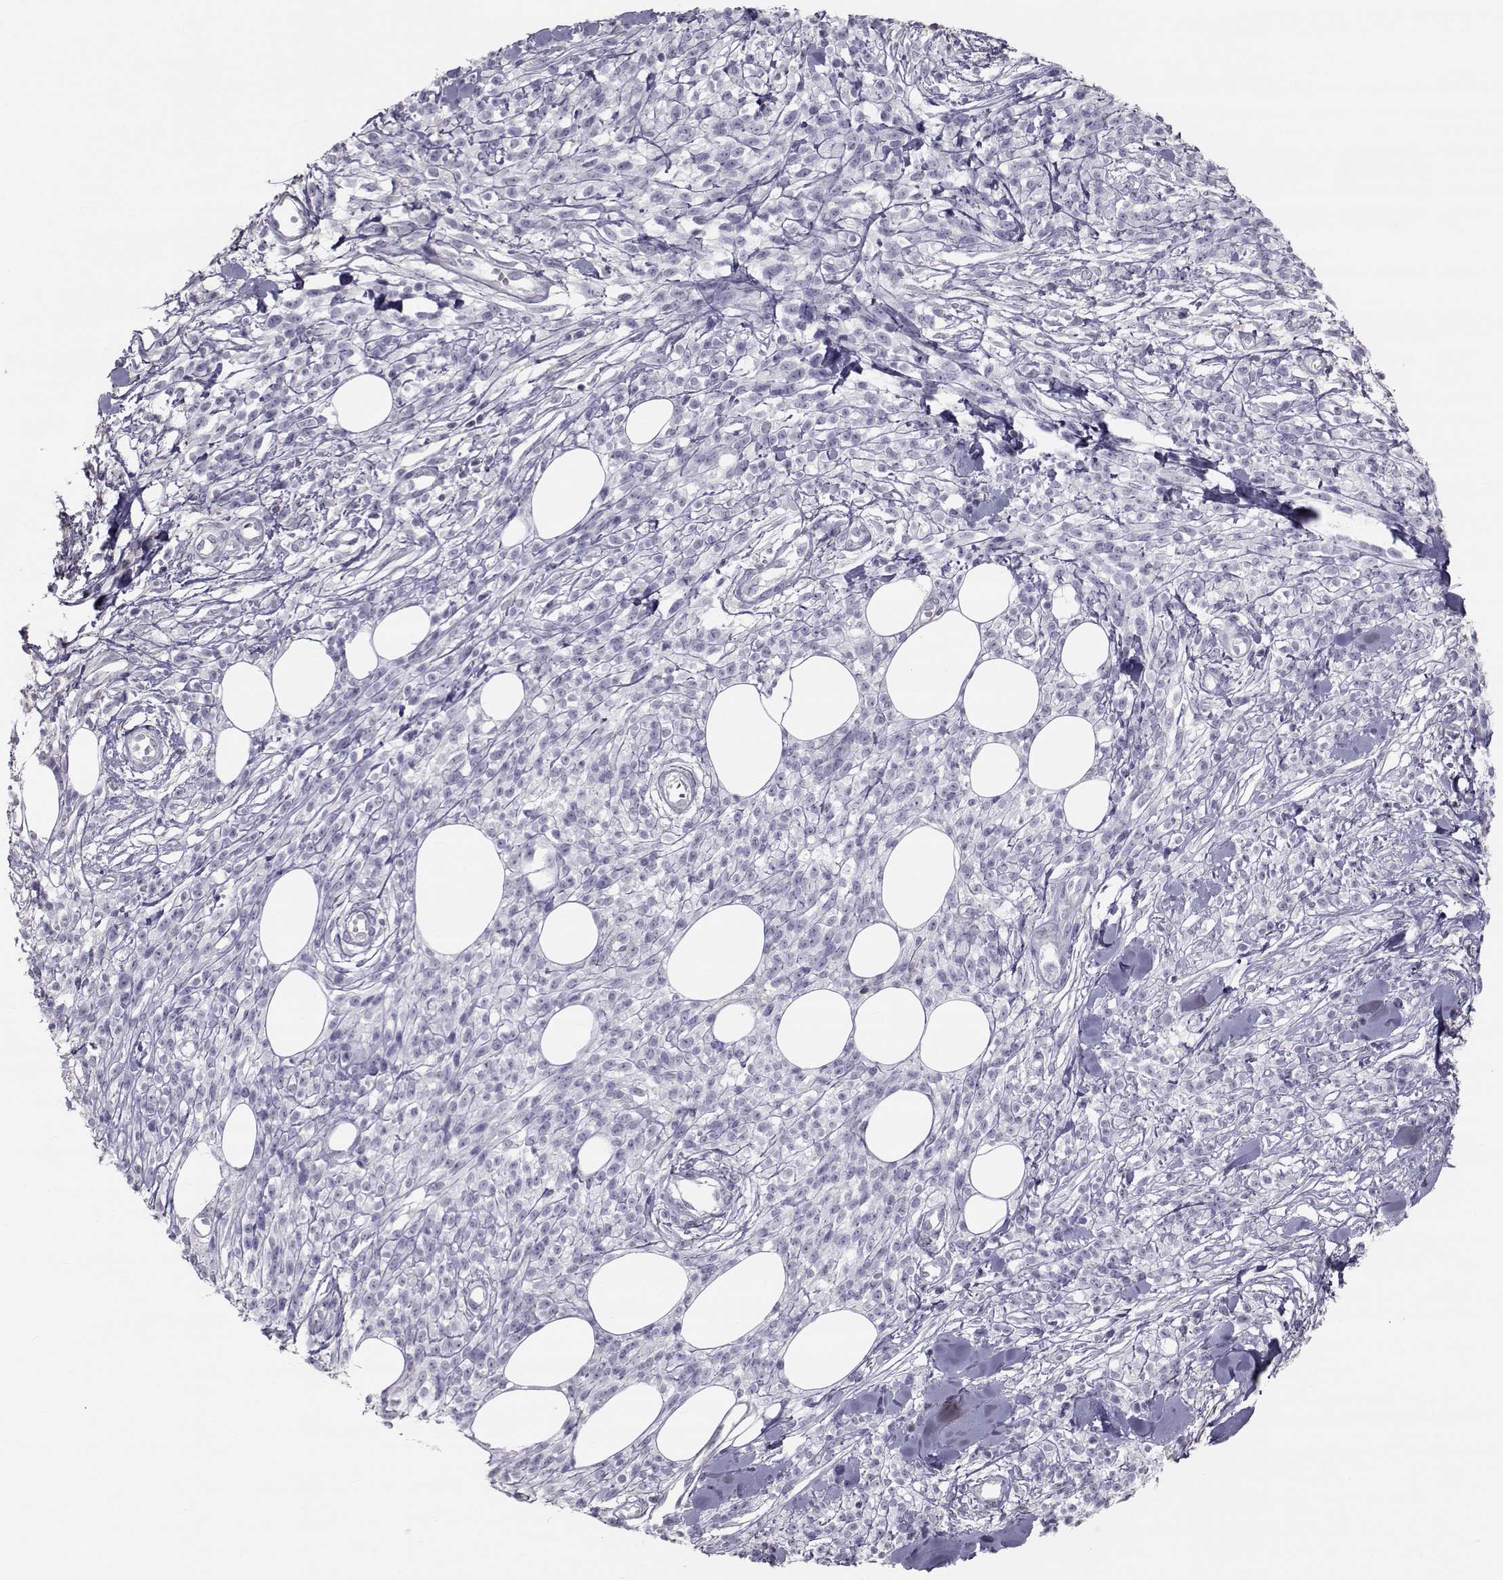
{"staining": {"intensity": "negative", "quantity": "none", "location": "none"}, "tissue": "melanoma", "cell_type": "Tumor cells", "image_type": "cancer", "snomed": [{"axis": "morphology", "description": "Malignant melanoma, NOS"}, {"axis": "topography", "description": "Skin"}, {"axis": "topography", "description": "Skin of trunk"}], "caption": "Malignant melanoma was stained to show a protein in brown. There is no significant expression in tumor cells.", "gene": "GARIN3", "patient": {"sex": "male", "age": 74}}